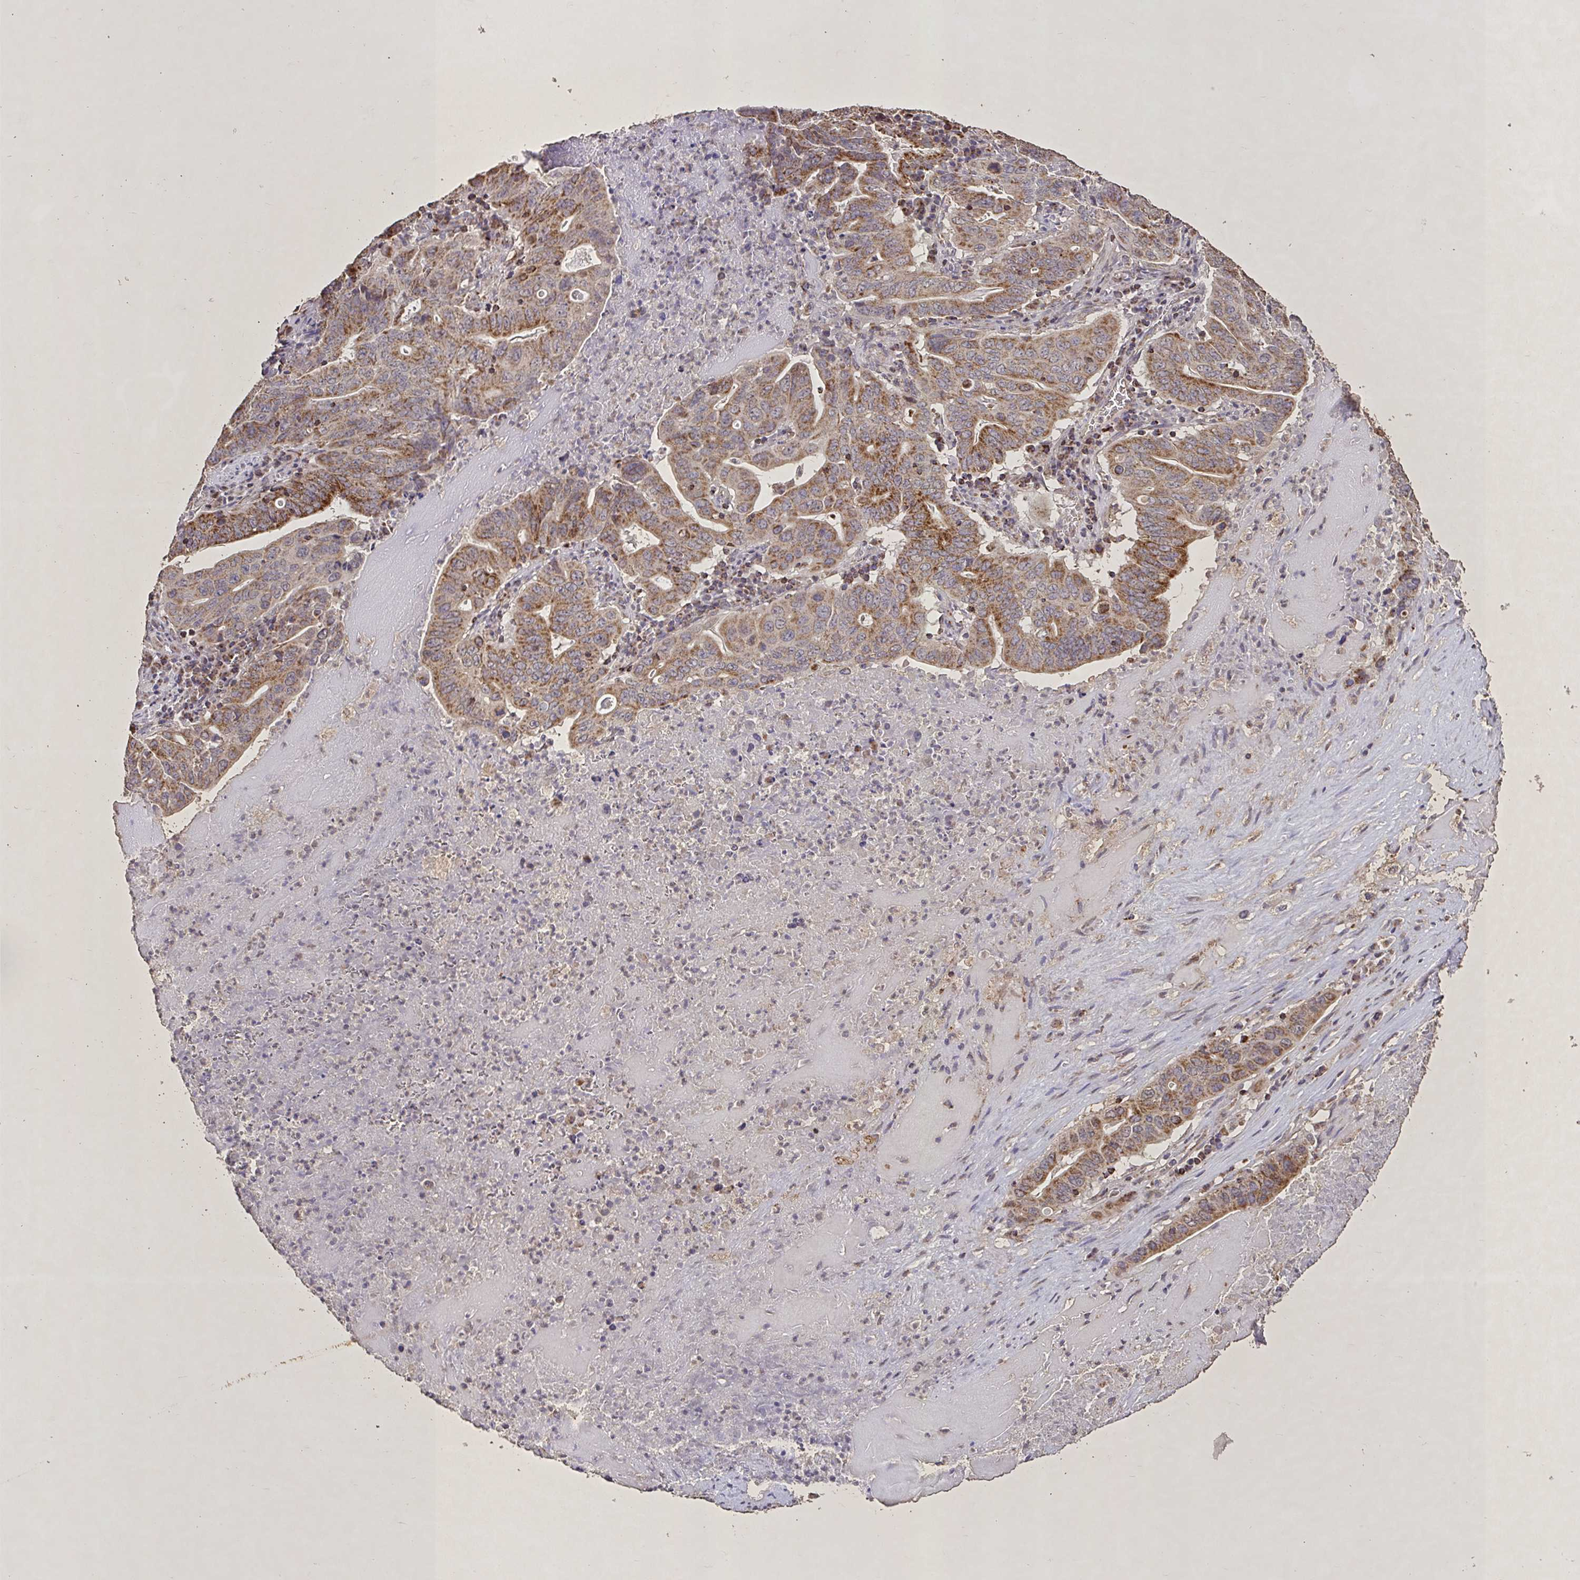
{"staining": {"intensity": "moderate", "quantity": ">75%", "location": "cytoplasmic/membranous"}, "tissue": "lung cancer", "cell_type": "Tumor cells", "image_type": "cancer", "snomed": [{"axis": "morphology", "description": "Adenocarcinoma, NOS"}, {"axis": "topography", "description": "Lung"}], "caption": "A brown stain labels moderate cytoplasmic/membranous expression of a protein in lung adenocarcinoma tumor cells. (DAB (3,3'-diaminobenzidine) IHC, brown staining for protein, blue staining for nuclei).", "gene": "AGK", "patient": {"sex": "female", "age": 60}}